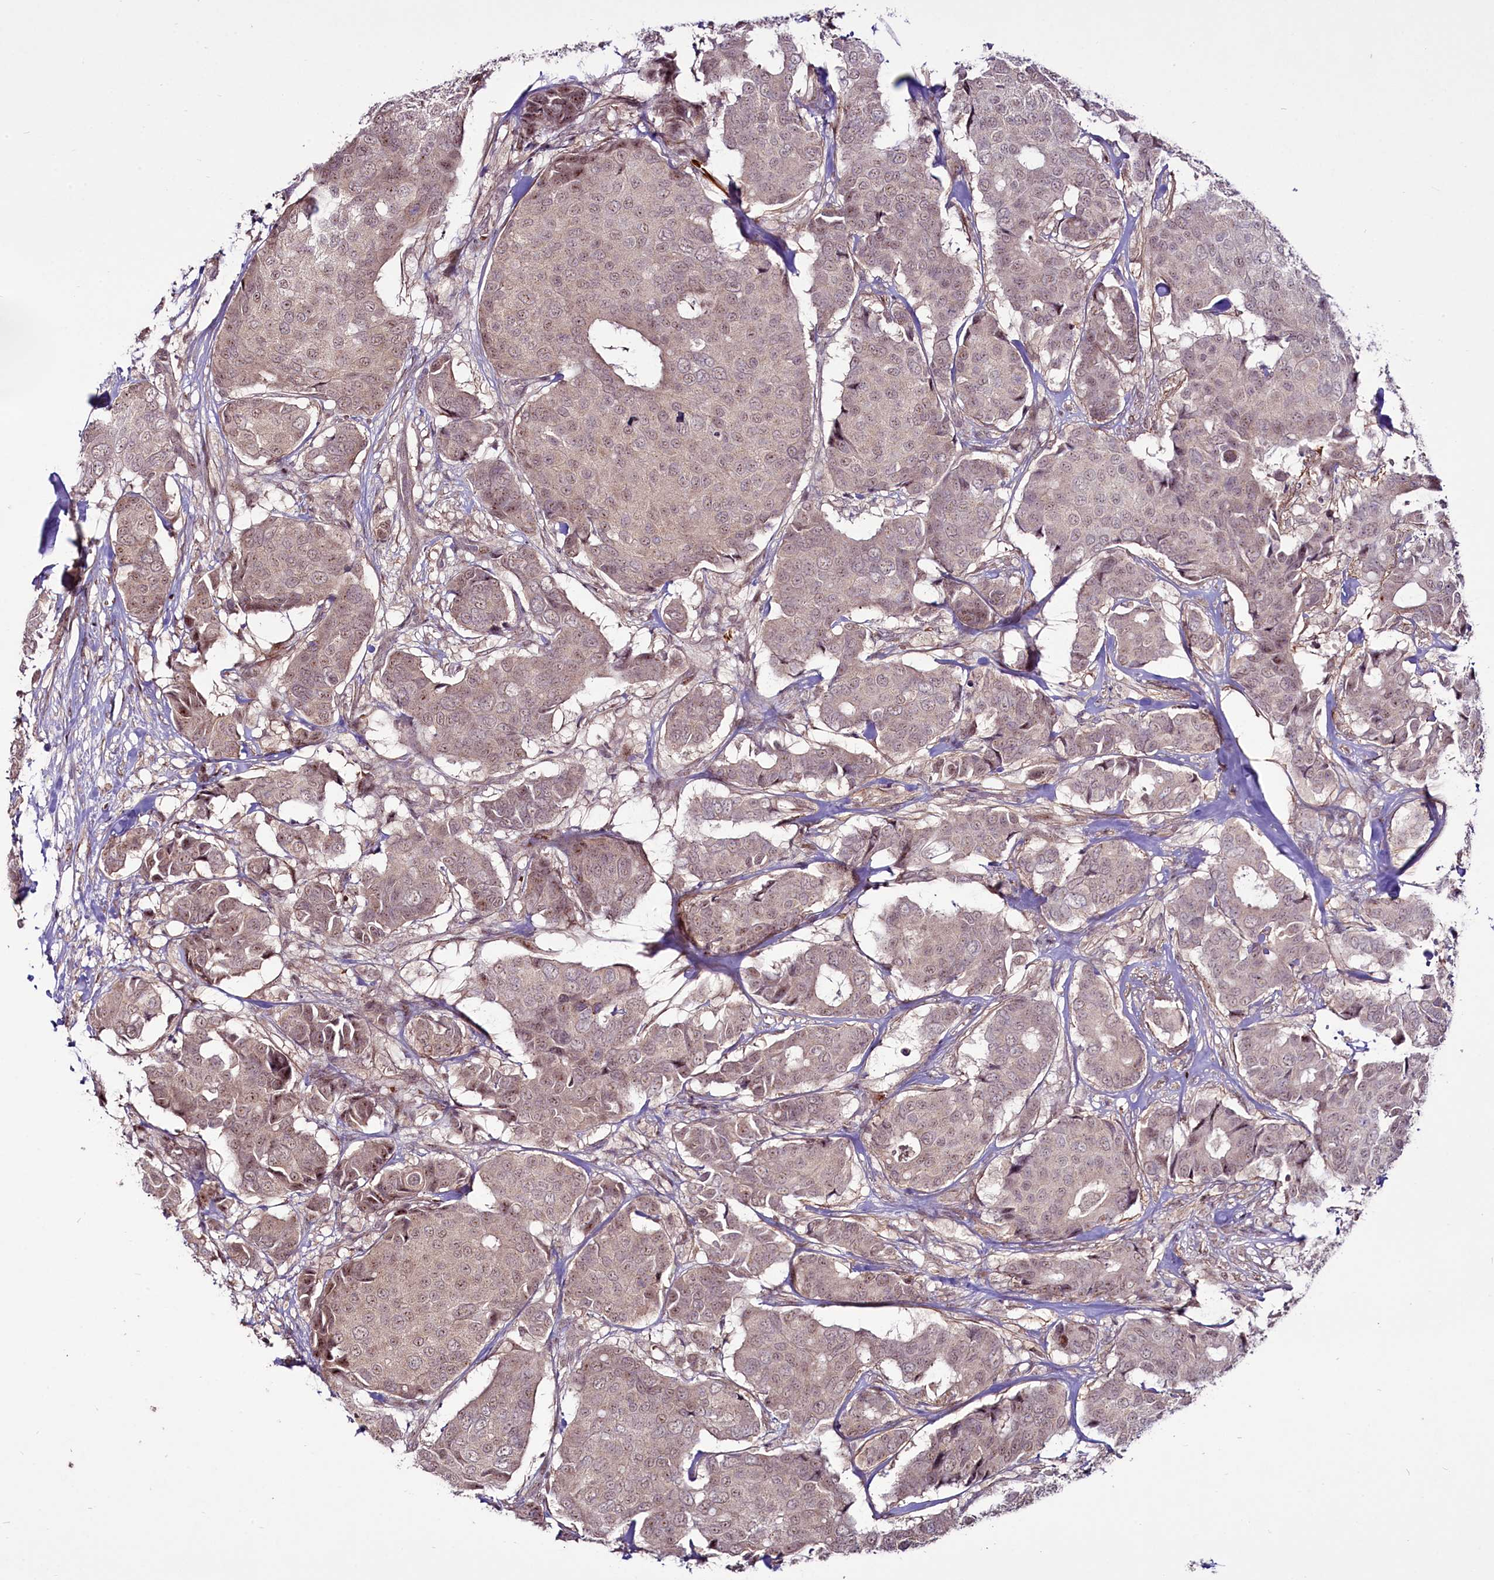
{"staining": {"intensity": "weak", "quantity": "<25%", "location": "cytoplasmic/membranous,nuclear"}, "tissue": "breast cancer", "cell_type": "Tumor cells", "image_type": "cancer", "snomed": [{"axis": "morphology", "description": "Duct carcinoma"}, {"axis": "topography", "description": "Breast"}], "caption": "Breast cancer was stained to show a protein in brown. There is no significant staining in tumor cells.", "gene": "SUSD3", "patient": {"sex": "female", "age": 75}}